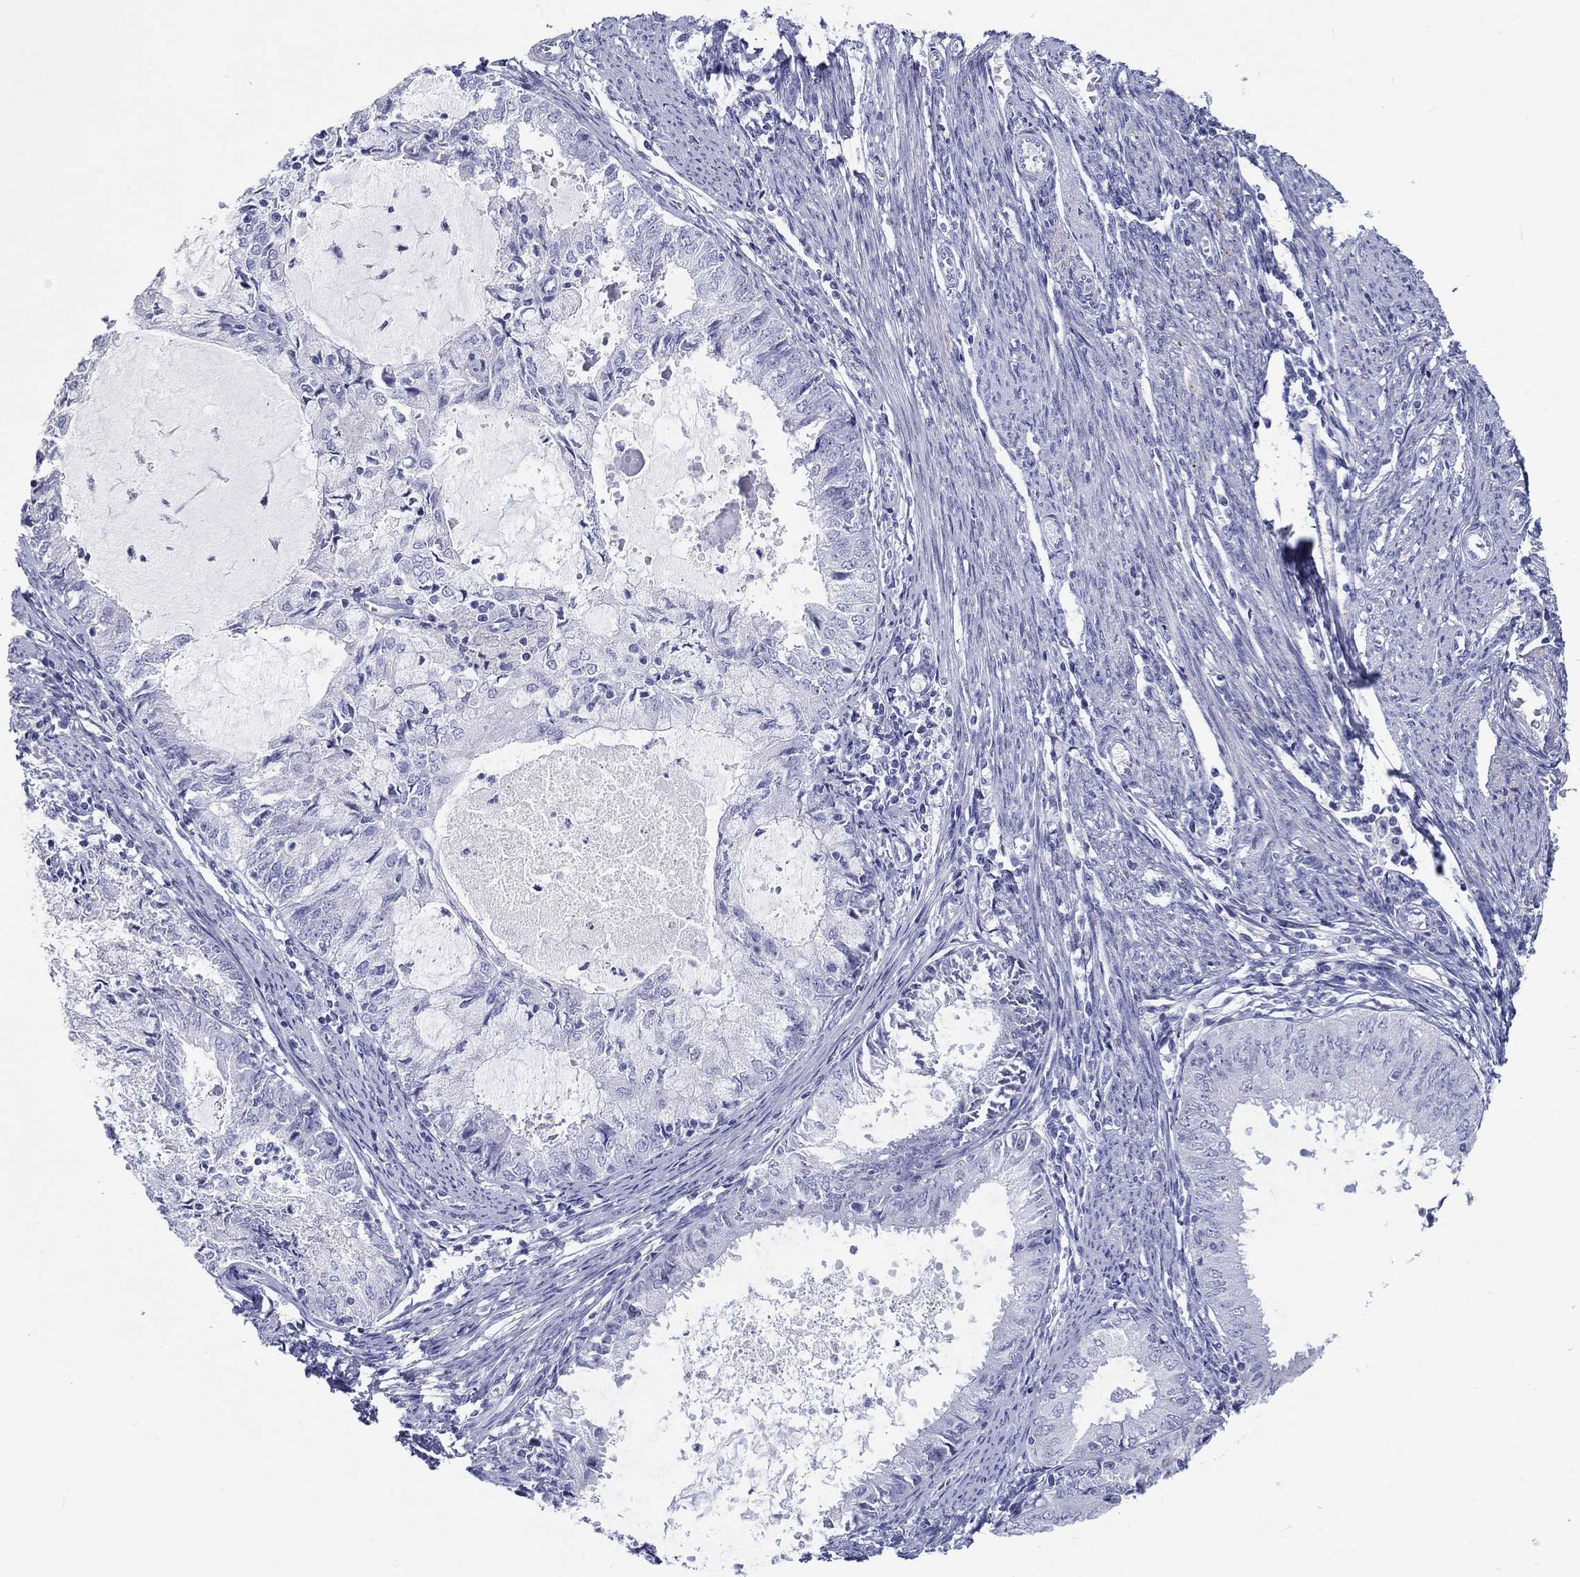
{"staining": {"intensity": "negative", "quantity": "none", "location": "none"}, "tissue": "endometrial cancer", "cell_type": "Tumor cells", "image_type": "cancer", "snomed": [{"axis": "morphology", "description": "Adenocarcinoma, NOS"}, {"axis": "topography", "description": "Endometrium"}], "caption": "This micrograph is of endometrial cancer stained with IHC to label a protein in brown with the nuclei are counter-stained blue. There is no positivity in tumor cells. (DAB IHC visualized using brightfield microscopy, high magnification).", "gene": "H1-1", "patient": {"sex": "female", "age": 57}}